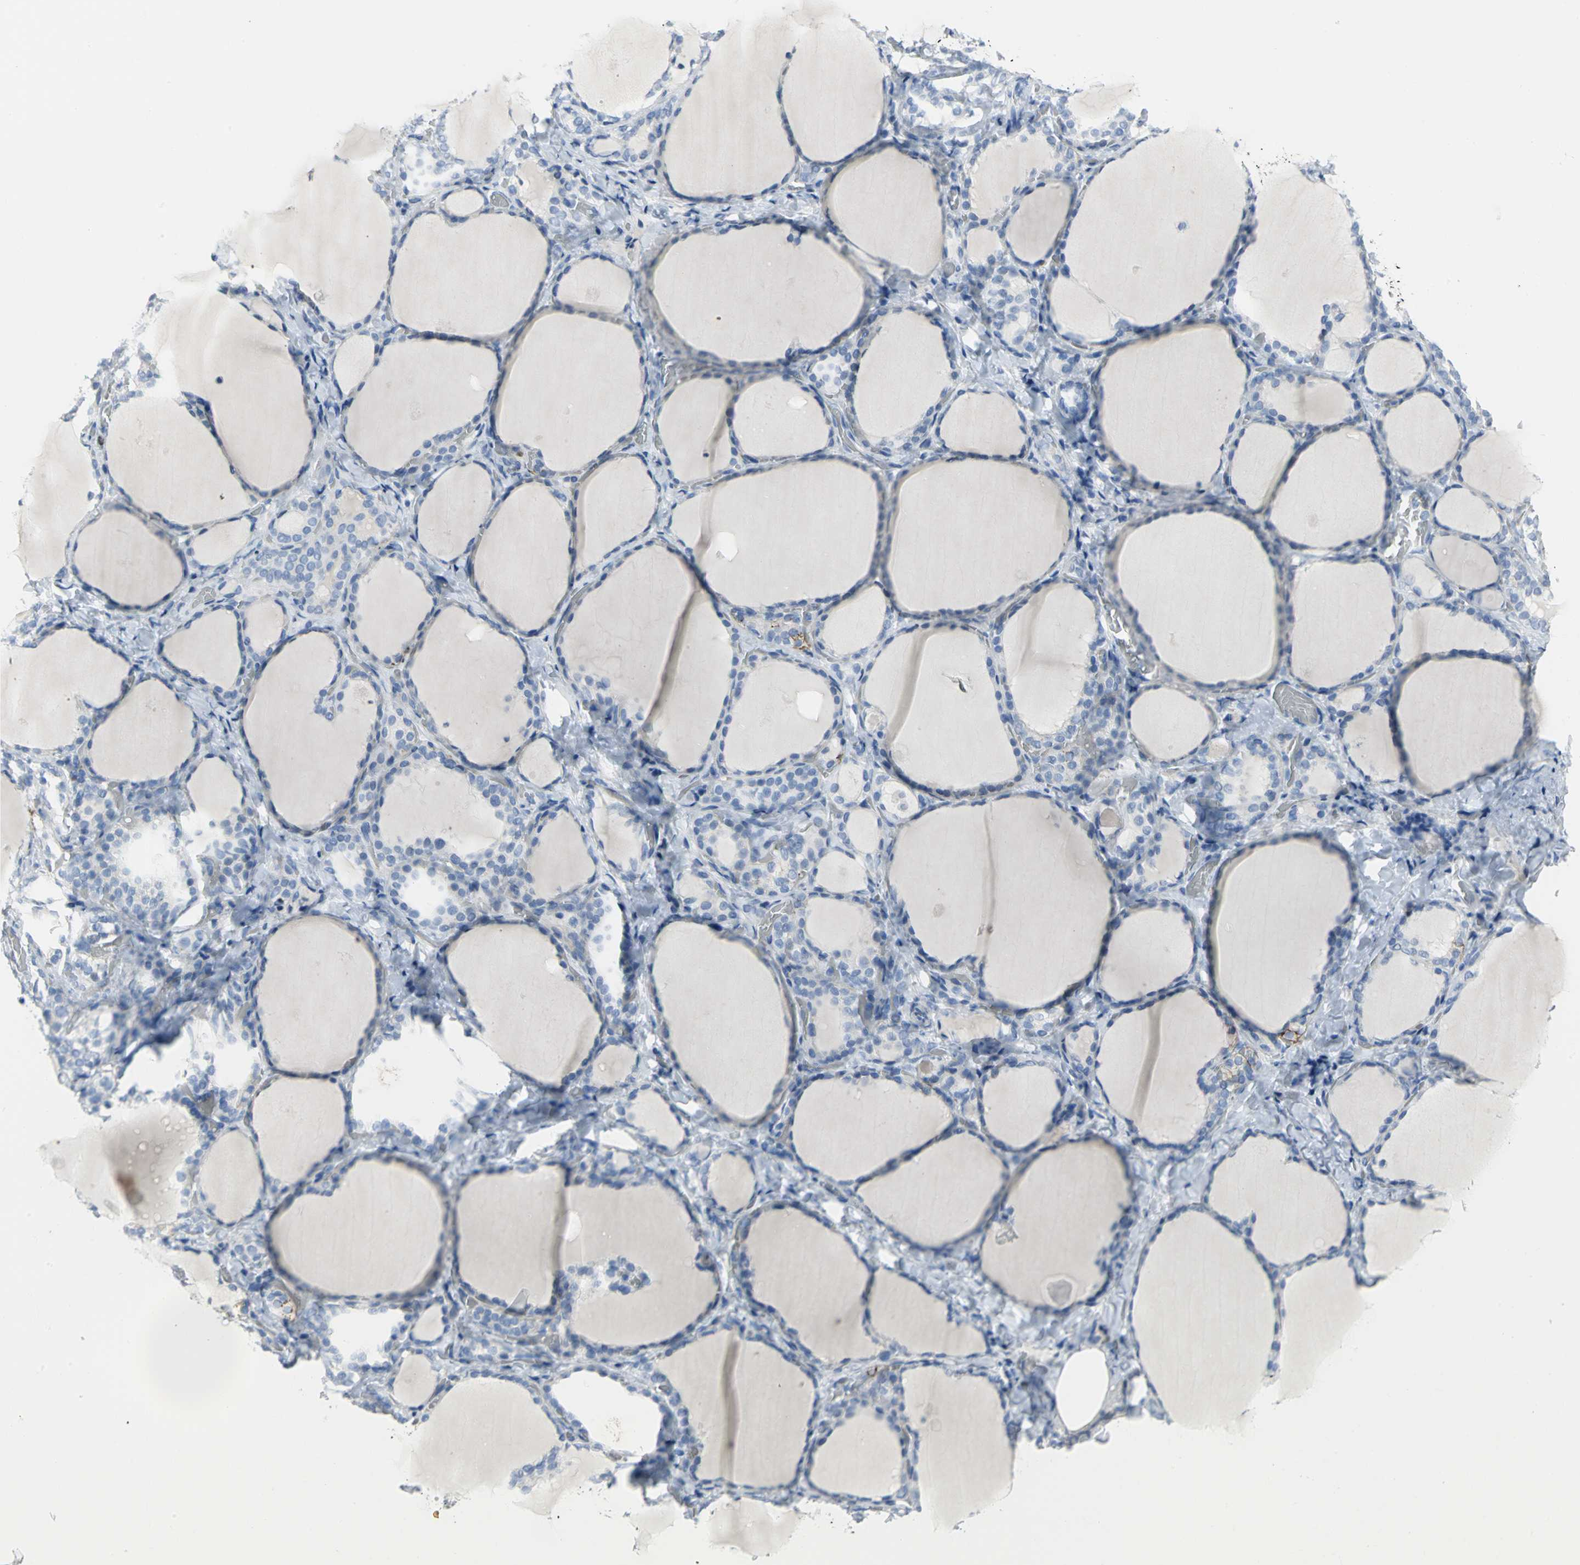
{"staining": {"intensity": "negative", "quantity": "none", "location": "none"}, "tissue": "thyroid gland", "cell_type": "Glandular cells", "image_type": "normal", "snomed": [{"axis": "morphology", "description": "Normal tissue, NOS"}, {"axis": "morphology", "description": "Papillary adenocarcinoma, NOS"}, {"axis": "topography", "description": "Thyroid gland"}], "caption": "Human thyroid gland stained for a protein using IHC exhibits no positivity in glandular cells.", "gene": "MCM3", "patient": {"sex": "female", "age": 30}}